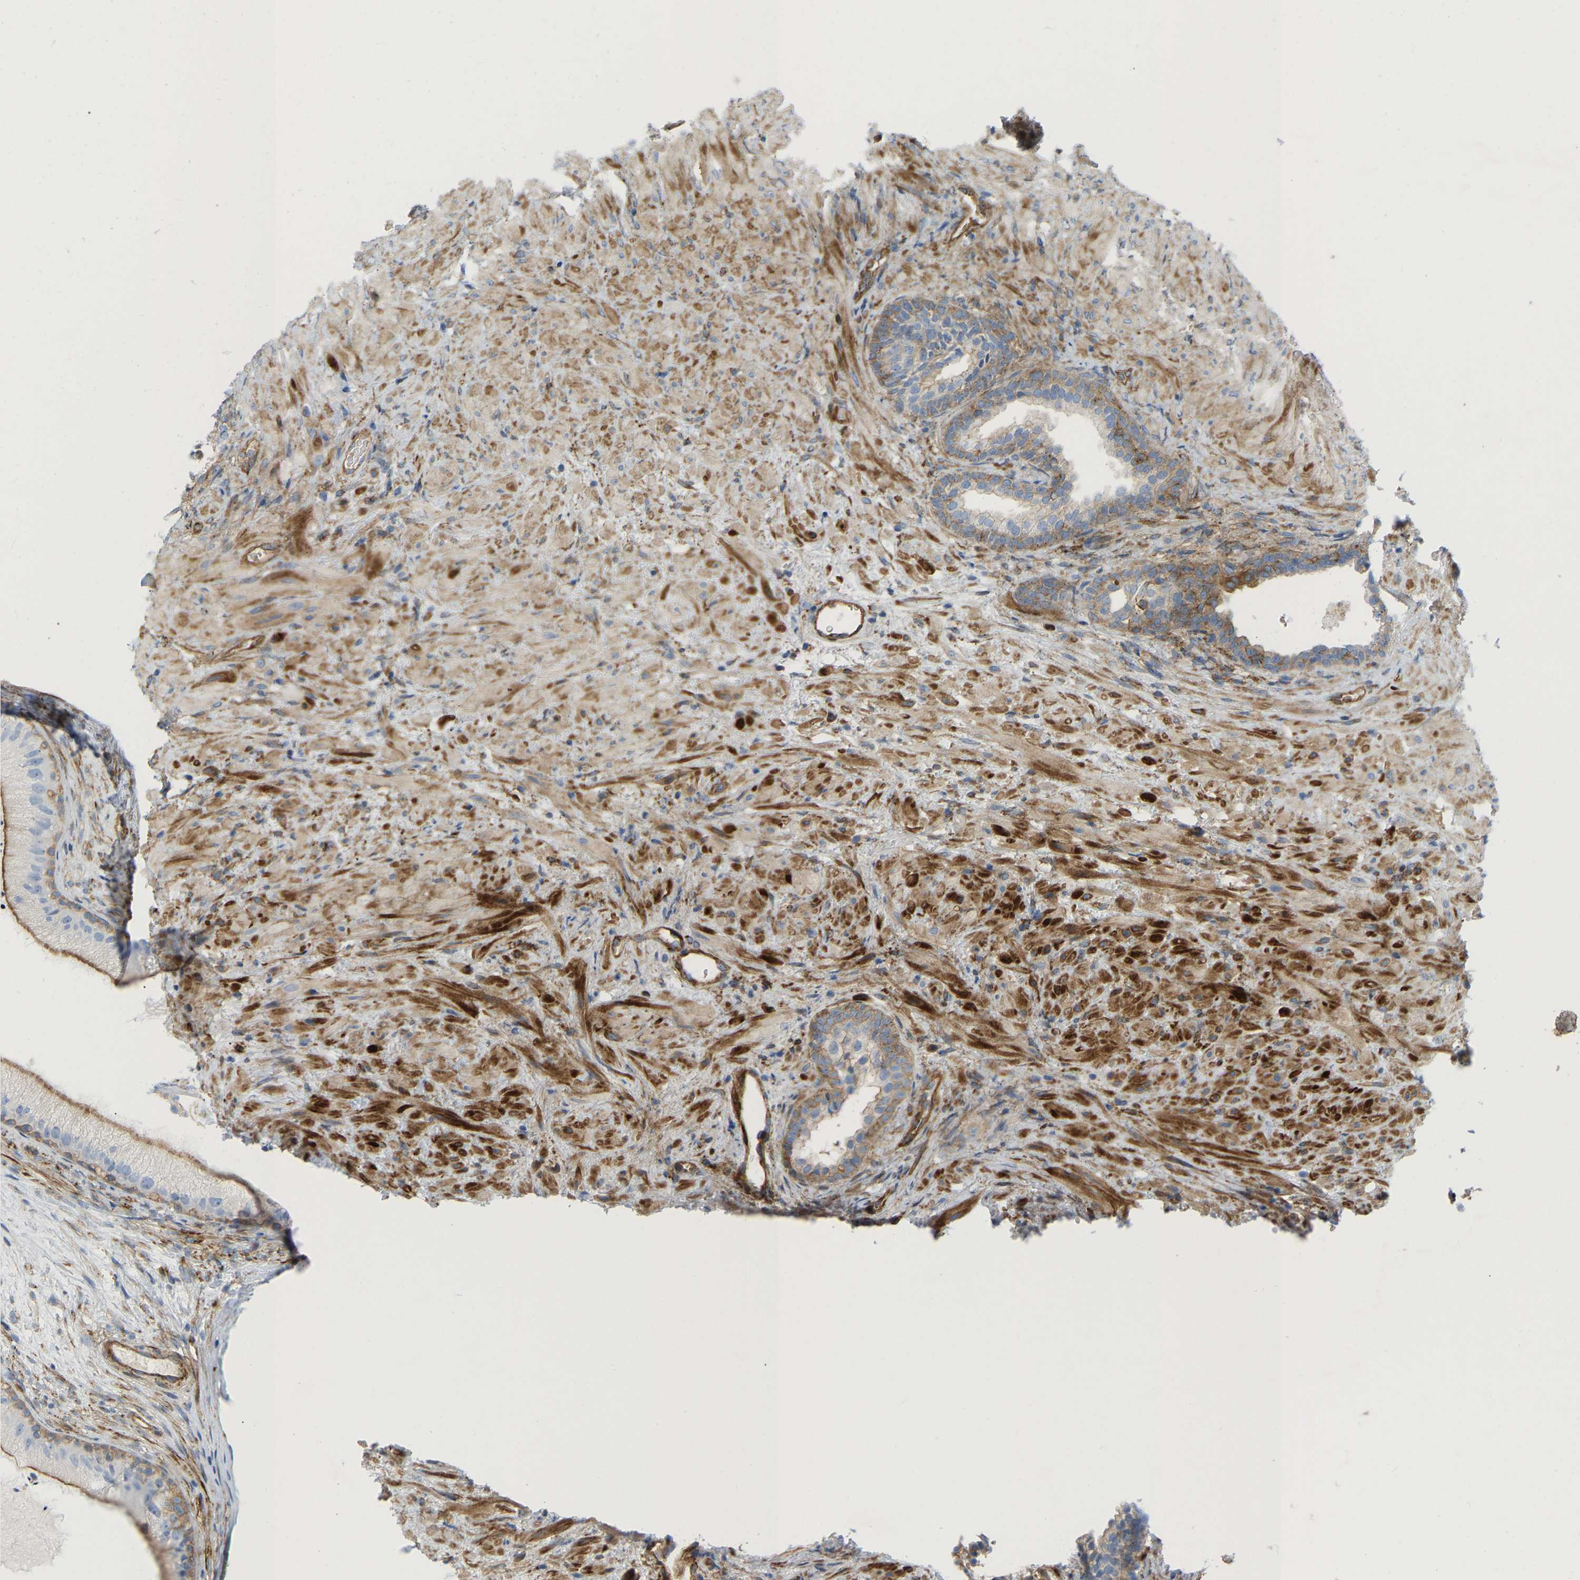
{"staining": {"intensity": "moderate", "quantity": "25%-75%", "location": "cytoplasmic/membranous"}, "tissue": "prostate", "cell_type": "Glandular cells", "image_type": "normal", "snomed": [{"axis": "morphology", "description": "Normal tissue, NOS"}, {"axis": "topography", "description": "Prostate"}], "caption": "Immunohistochemistry micrograph of unremarkable prostate: prostate stained using immunohistochemistry exhibits medium levels of moderate protein expression localized specifically in the cytoplasmic/membranous of glandular cells, appearing as a cytoplasmic/membranous brown color.", "gene": "PICALM", "patient": {"sex": "male", "age": 76}}